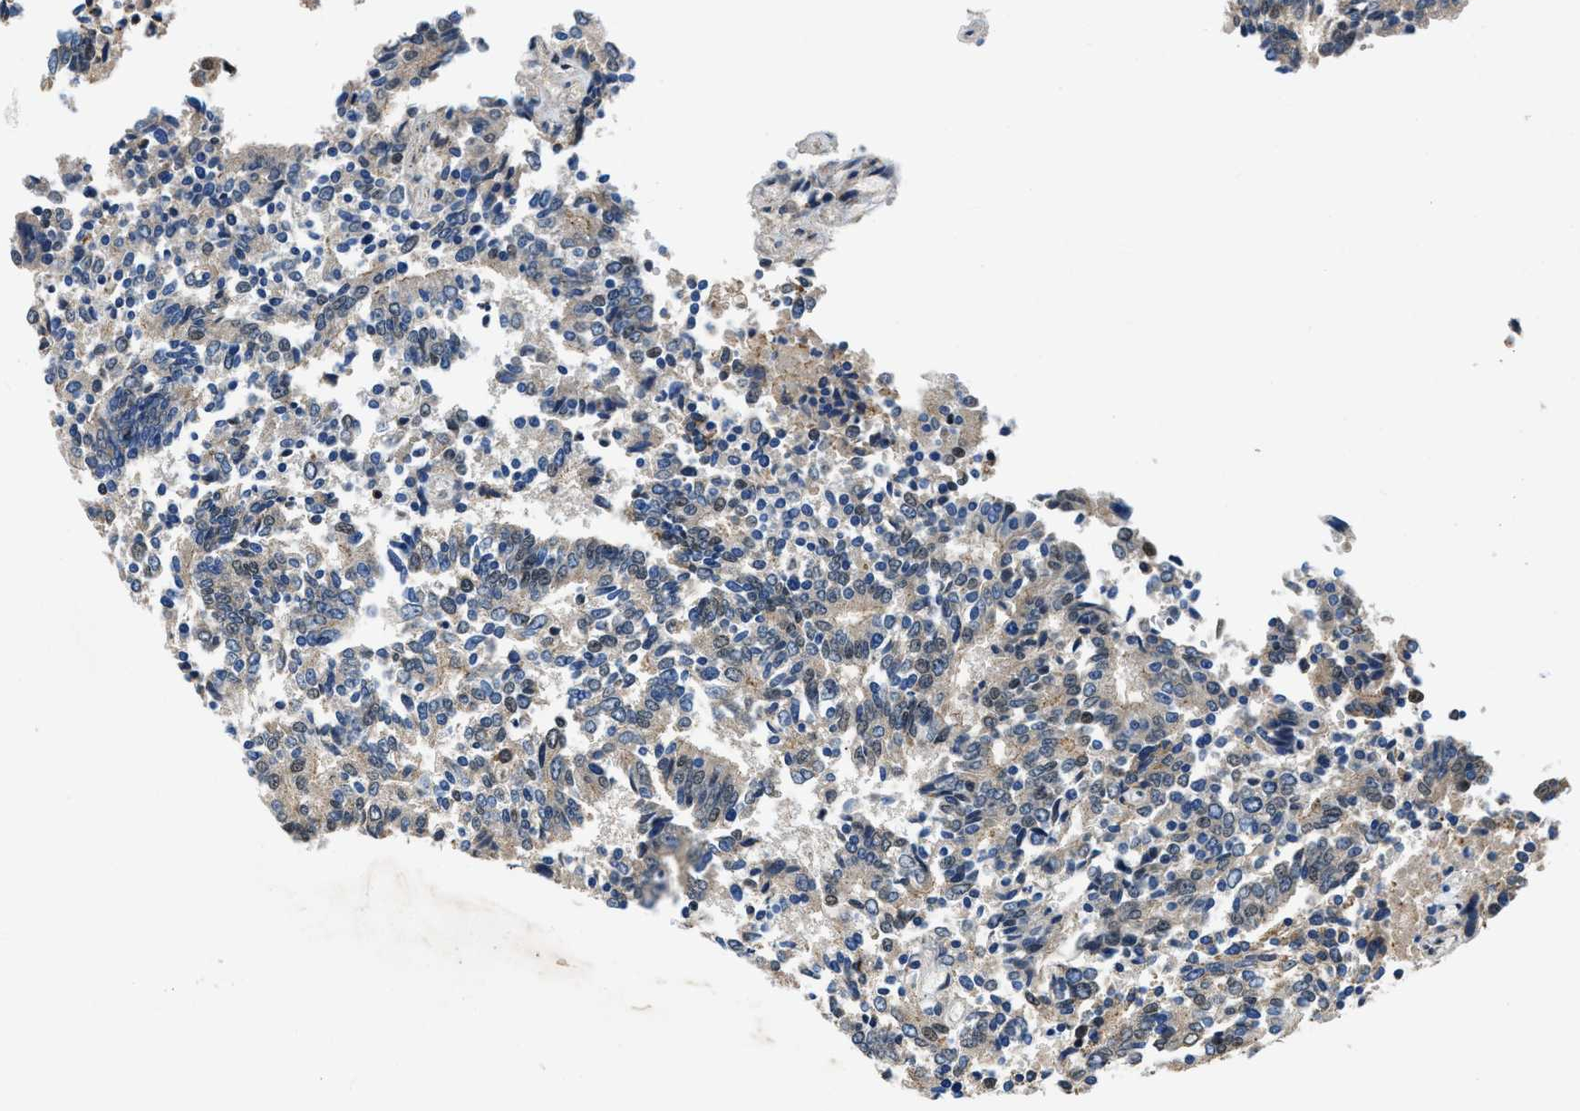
{"staining": {"intensity": "moderate", "quantity": "<25%", "location": "cytoplasmic/membranous,nuclear"}, "tissue": "prostate cancer", "cell_type": "Tumor cells", "image_type": "cancer", "snomed": [{"axis": "morphology", "description": "Normal tissue, NOS"}, {"axis": "morphology", "description": "Adenocarcinoma, High grade"}, {"axis": "topography", "description": "Prostate"}, {"axis": "topography", "description": "Seminal veicle"}], "caption": "Protein staining by IHC shows moderate cytoplasmic/membranous and nuclear expression in approximately <25% of tumor cells in prostate adenocarcinoma (high-grade).", "gene": "KDM3B", "patient": {"sex": "male", "age": 55}}